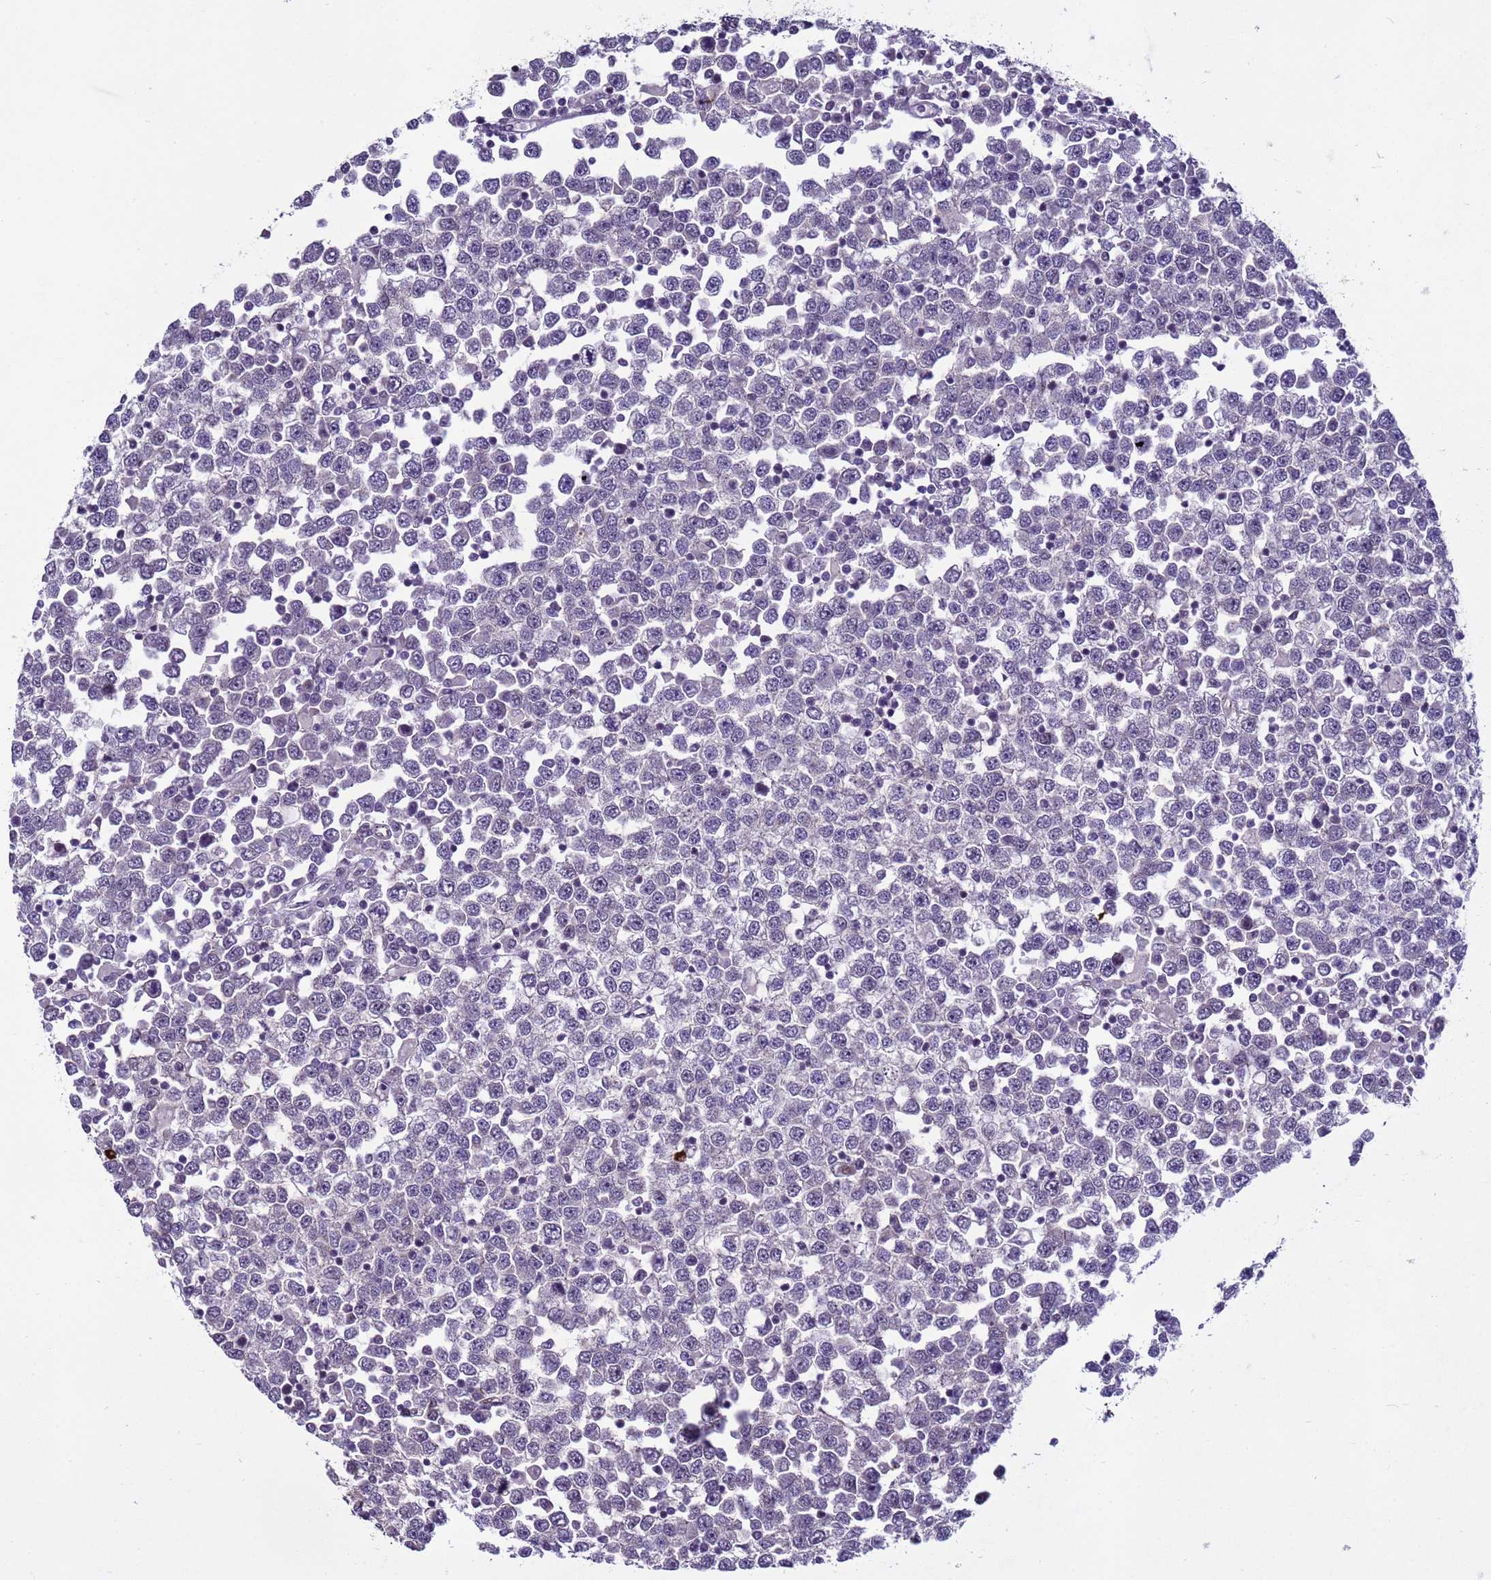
{"staining": {"intensity": "negative", "quantity": "none", "location": "none"}, "tissue": "testis cancer", "cell_type": "Tumor cells", "image_type": "cancer", "snomed": [{"axis": "morphology", "description": "Seminoma, NOS"}, {"axis": "topography", "description": "Testis"}], "caption": "High magnification brightfield microscopy of seminoma (testis) stained with DAB (brown) and counterstained with hematoxylin (blue): tumor cells show no significant positivity. The staining is performed using DAB (3,3'-diaminobenzidine) brown chromogen with nuclei counter-stained in using hematoxylin.", "gene": "SHC3", "patient": {"sex": "male", "age": 65}}